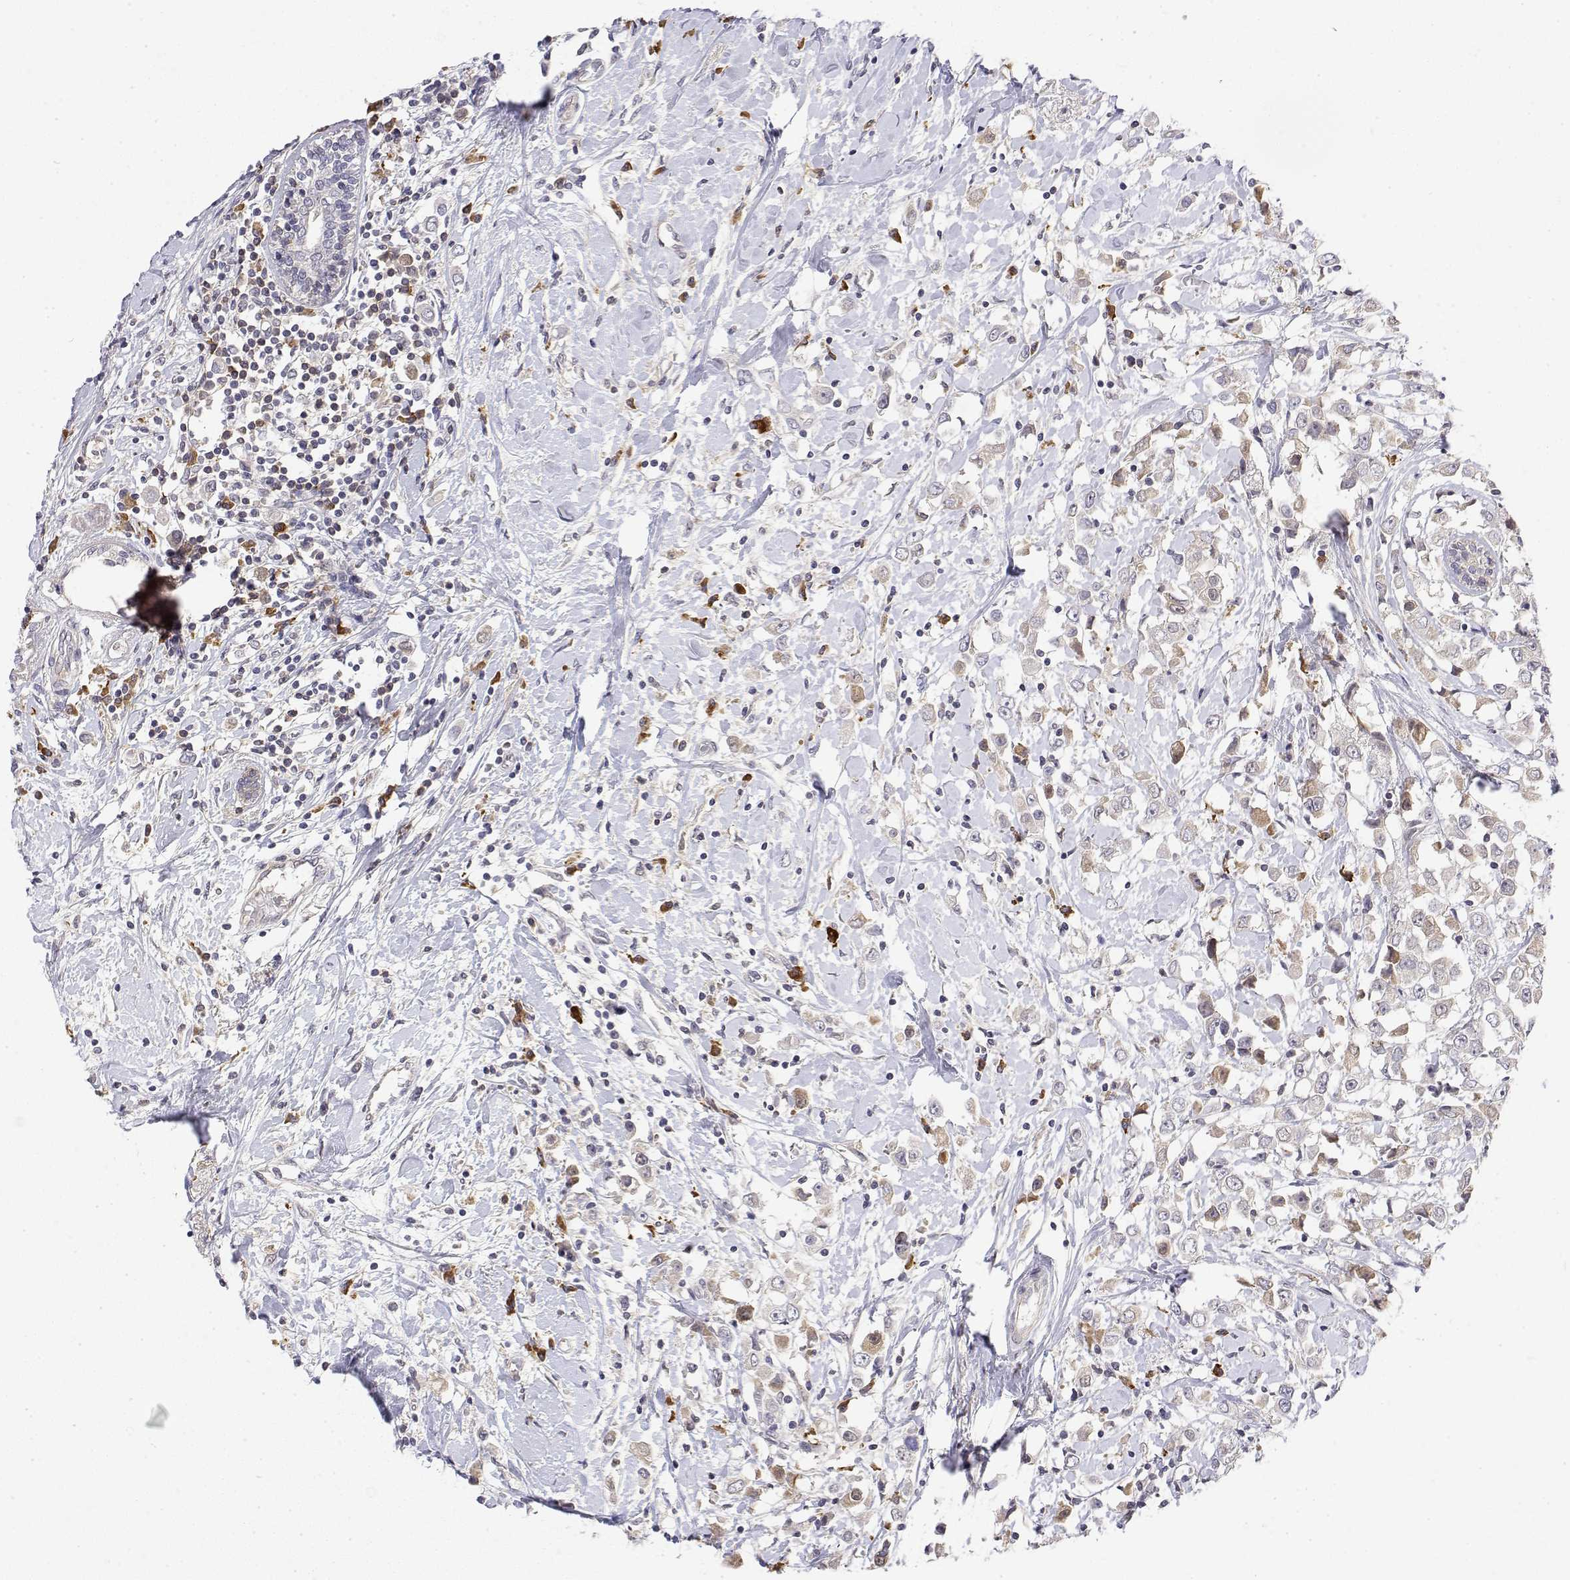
{"staining": {"intensity": "weak", "quantity": "<25%", "location": "cytoplasmic/membranous"}, "tissue": "breast cancer", "cell_type": "Tumor cells", "image_type": "cancer", "snomed": [{"axis": "morphology", "description": "Duct carcinoma"}, {"axis": "topography", "description": "Breast"}], "caption": "An IHC micrograph of invasive ductal carcinoma (breast) is shown. There is no staining in tumor cells of invasive ductal carcinoma (breast).", "gene": "IGFBP4", "patient": {"sex": "female", "age": 61}}